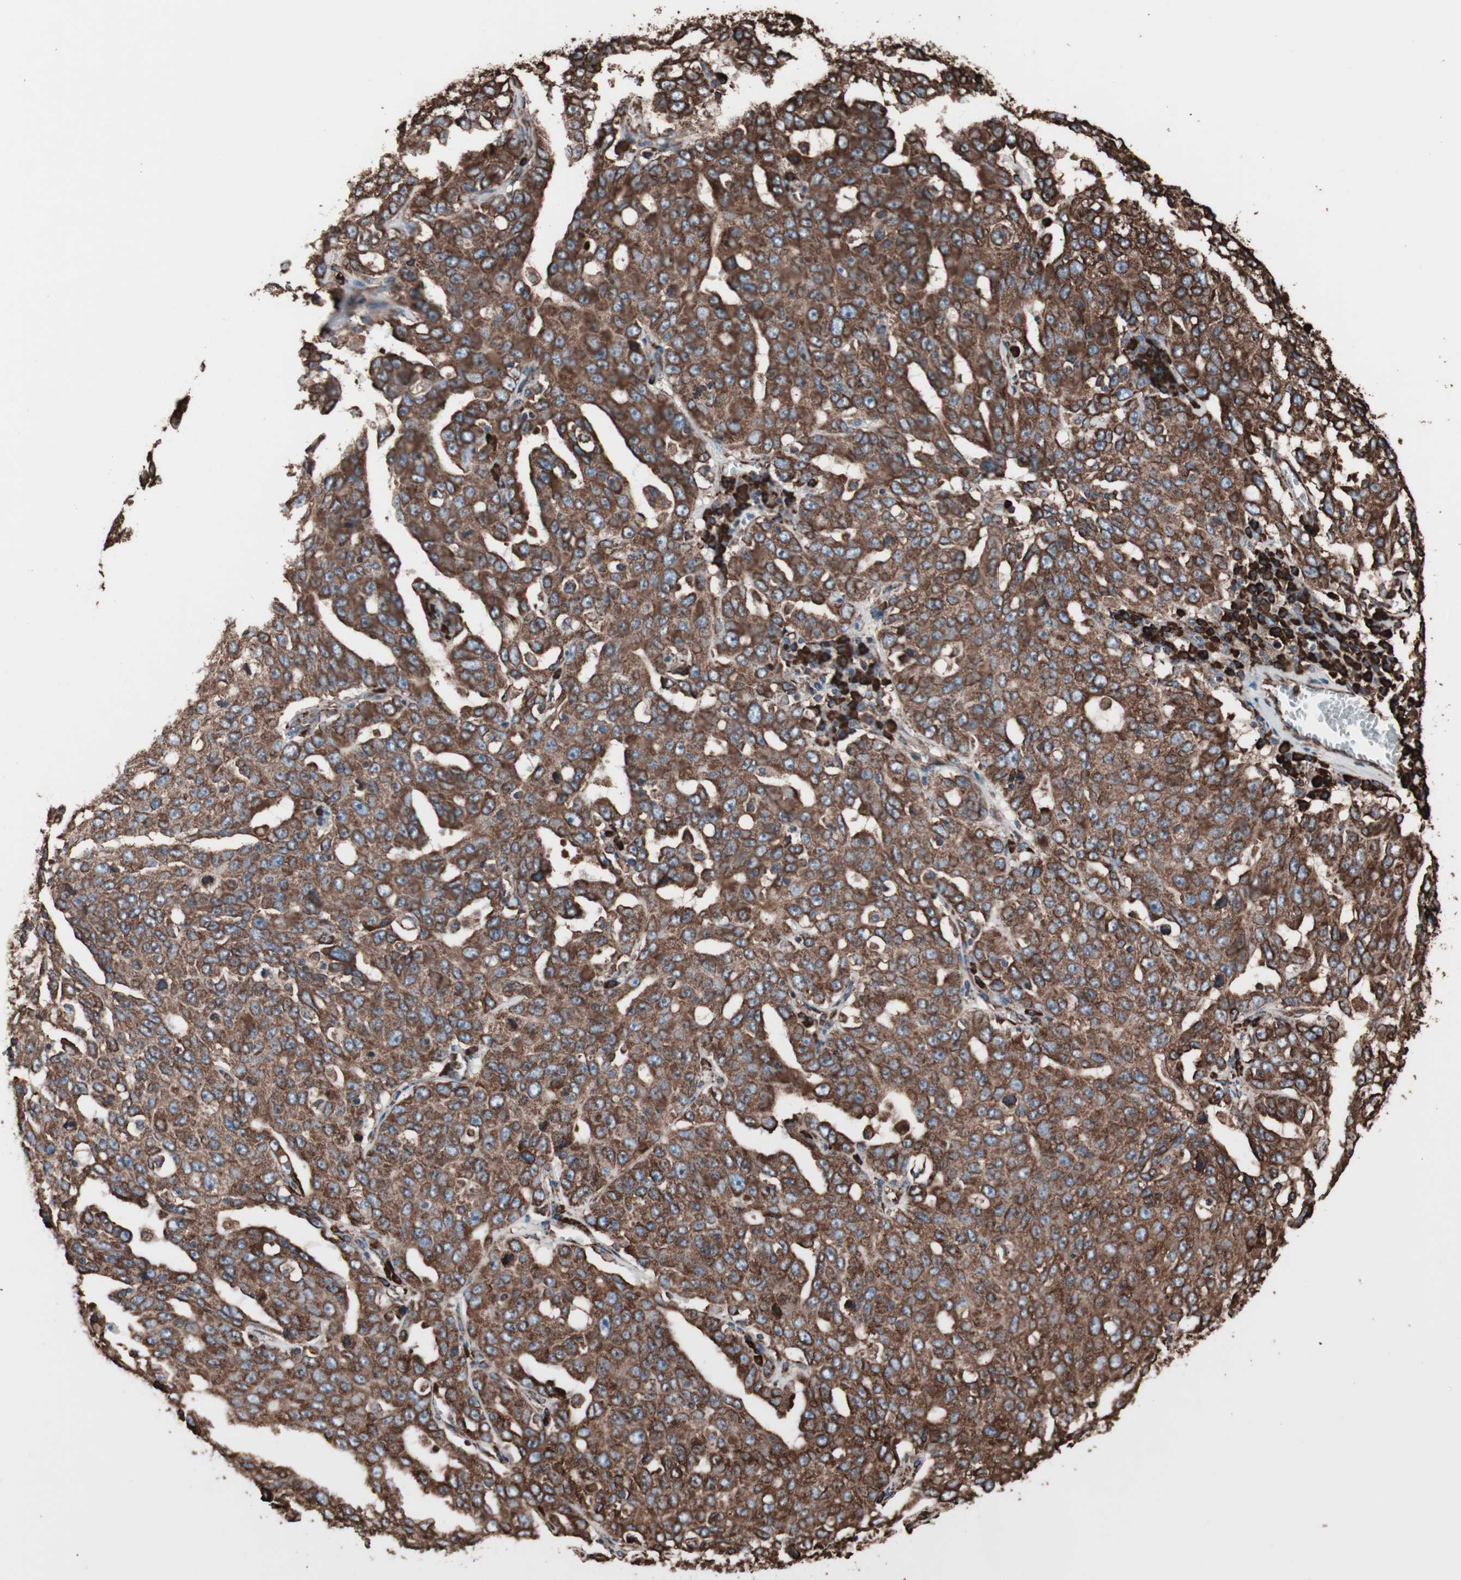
{"staining": {"intensity": "strong", "quantity": ">75%", "location": "cytoplasmic/membranous"}, "tissue": "ovarian cancer", "cell_type": "Tumor cells", "image_type": "cancer", "snomed": [{"axis": "morphology", "description": "Carcinoma, endometroid"}, {"axis": "topography", "description": "Ovary"}], "caption": "Ovarian endometroid carcinoma was stained to show a protein in brown. There is high levels of strong cytoplasmic/membranous staining in about >75% of tumor cells.", "gene": "HSP90B1", "patient": {"sex": "female", "age": 62}}